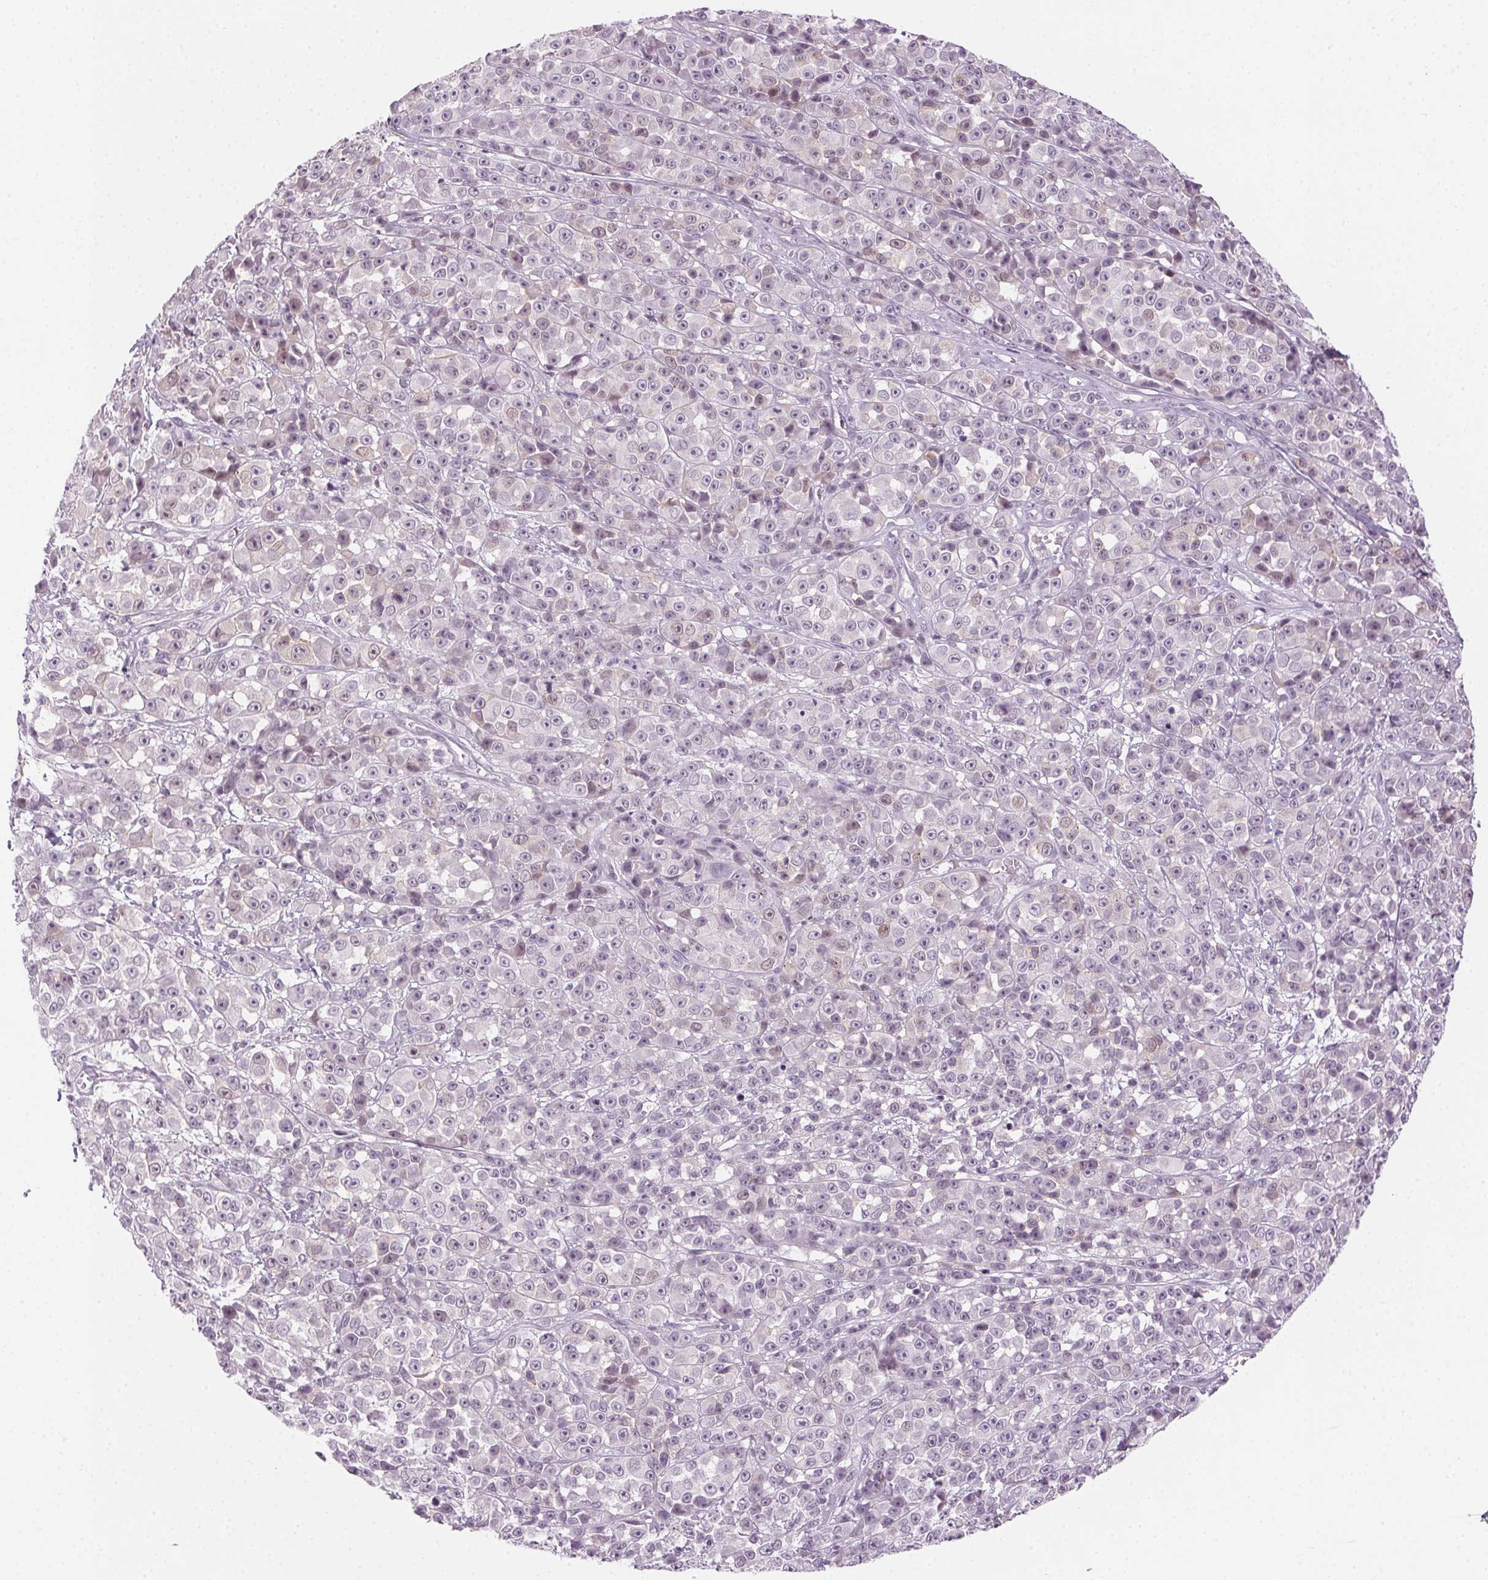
{"staining": {"intensity": "negative", "quantity": "none", "location": "none"}, "tissue": "melanoma", "cell_type": "Tumor cells", "image_type": "cancer", "snomed": [{"axis": "morphology", "description": "Malignant melanoma, NOS"}, {"axis": "topography", "description": "Skin"}, {"axis": "topography", "description": "Skin of back"}], "caption": "Melanoma was stained to show a protein in brown. There is no significant positivity in tumor cells. Nuclei are stained in blue.", "gene": "HSF5", "patient": {"sex": "male", "age": 91}}